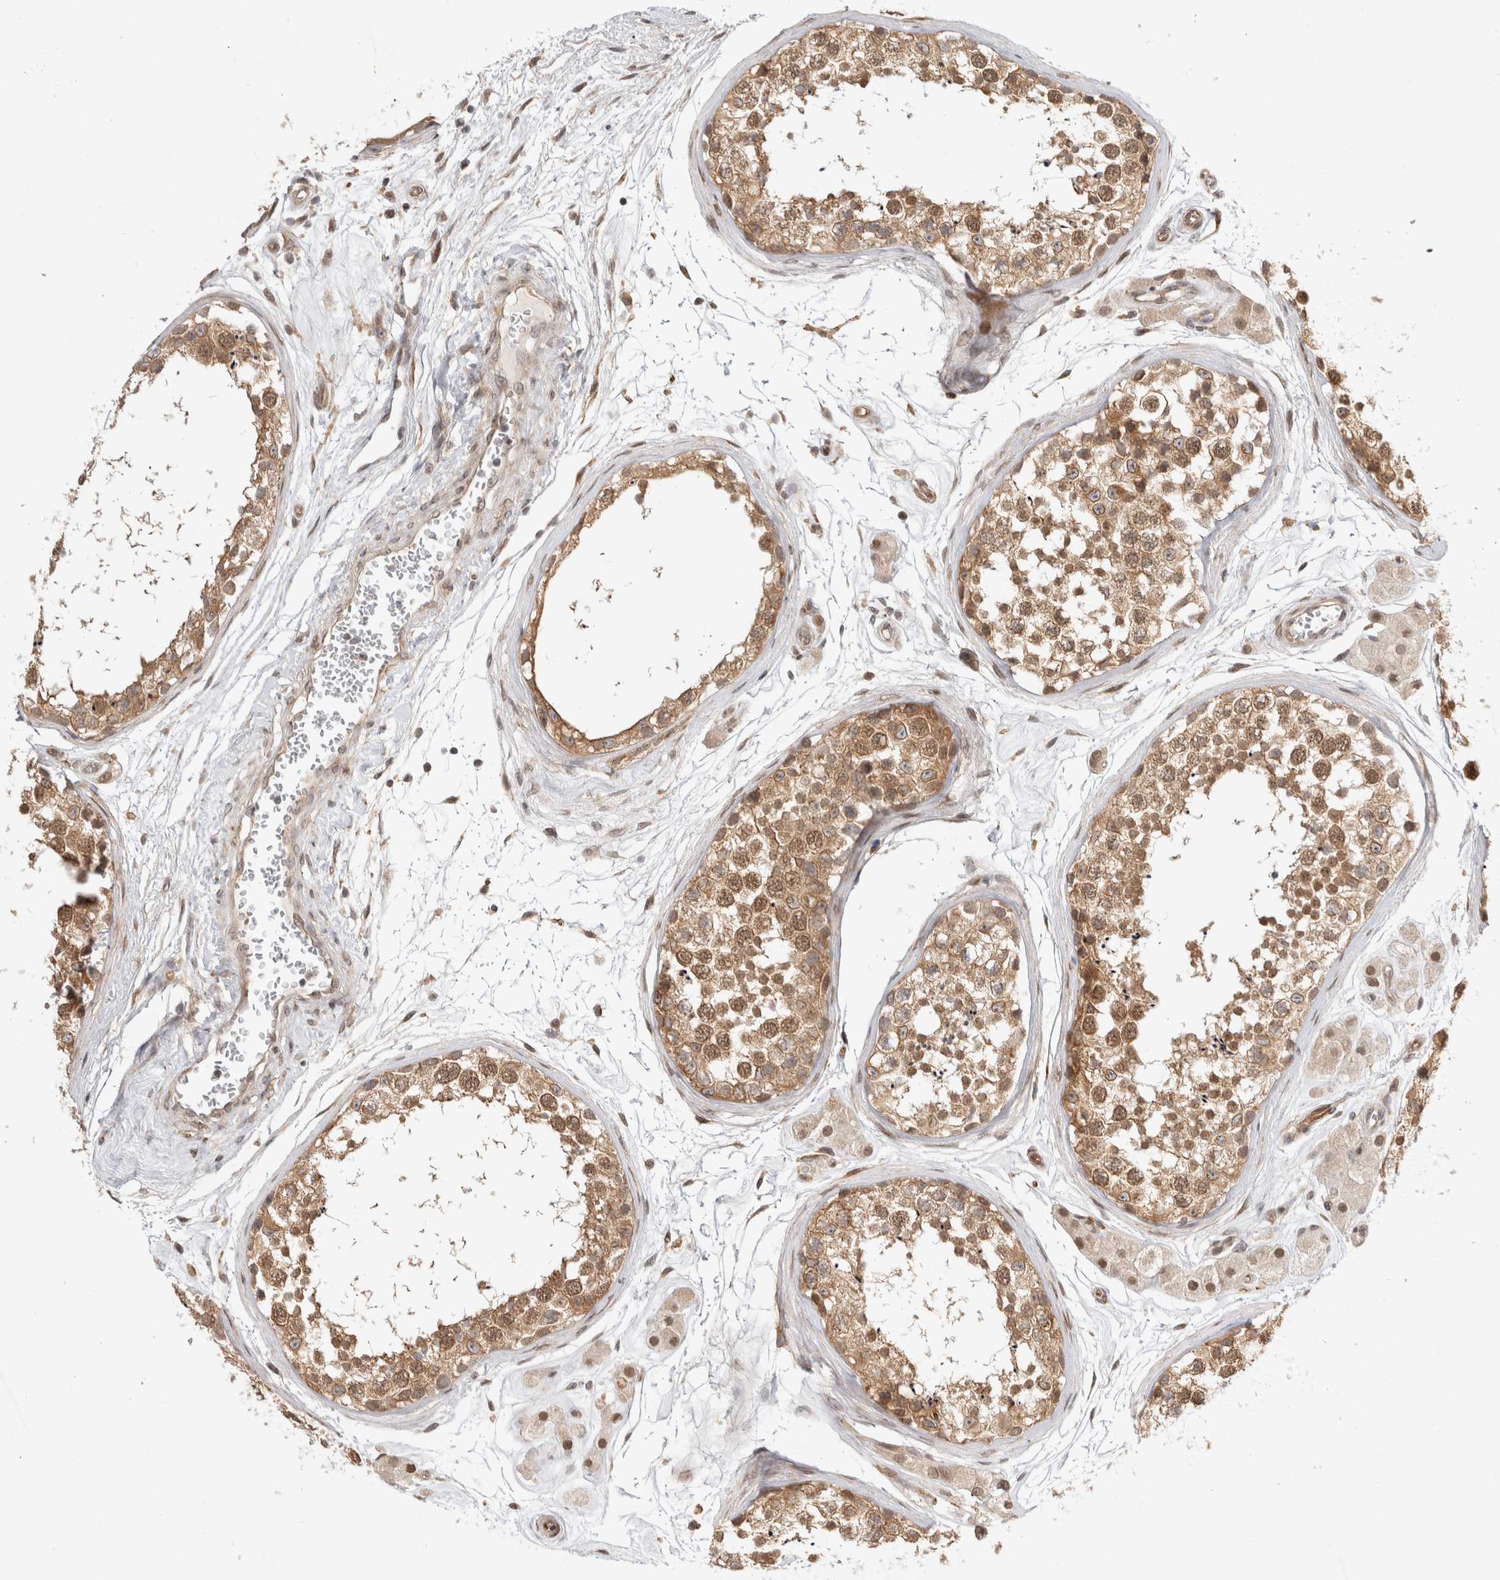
{"staining": {"intensity": "moderate", "quantity": ">75%", "location": "cytoplasmic/membranous,nuclear"}, "tissue": "testis", "cell_type": "Cells in seminiferous ducts", "image_type": "normal", "snomed": [{"axis": "morphology", "description": "Normal tissue, NOS"}, {"axis": "topography", "description": "Testis"}], "caption": "DAB (3,3'-diaminobenzidine) immunohistochemical staining of benign testis shows moderate cytoplasmic/membranous,nuclear protein staining in approximately >75% of cells in seminiferous ducts.", "gene": "ZNF318", "patient": {"sex": "male", "age": 56}}